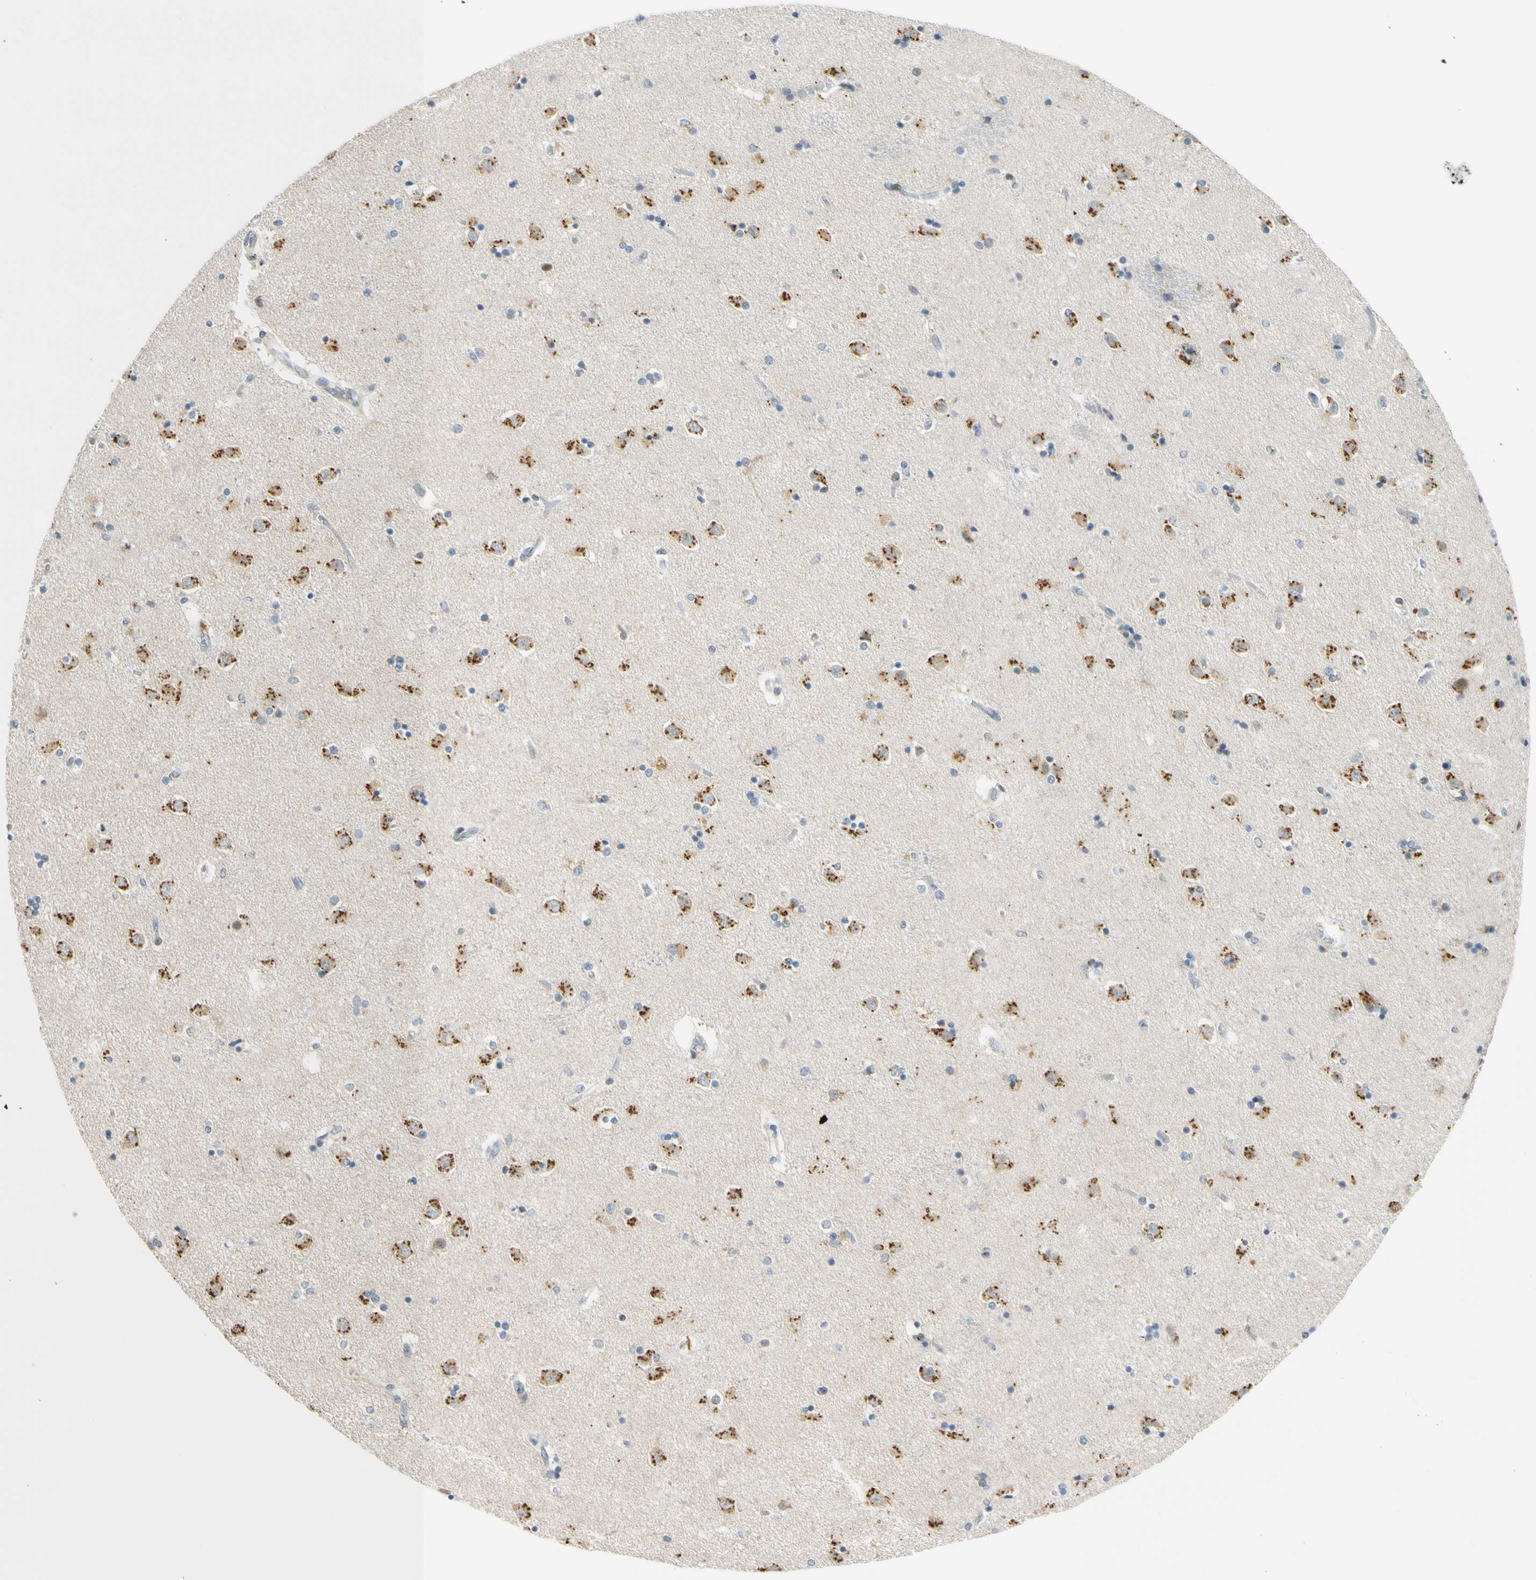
{"staining": {"intensity": "negative", "quantity": "none", "location": "none"}, "tissue": "caudate", "cell_type": "Glial cells", "image_type": "normal", "snomed": [{"axis": "morphology", "description": "Normal tissue, NOS"}, {"axis": "topography", "description": "Lateral ventricle wall"}], "caption": "The immunohistochemistry image has no significant positivity in glial cells of caudate. (DAB immunohistochemistry (IHC), high magnification).", "gene": "B4GALNT1", "patient": {"sex": "female", "age": 54}}